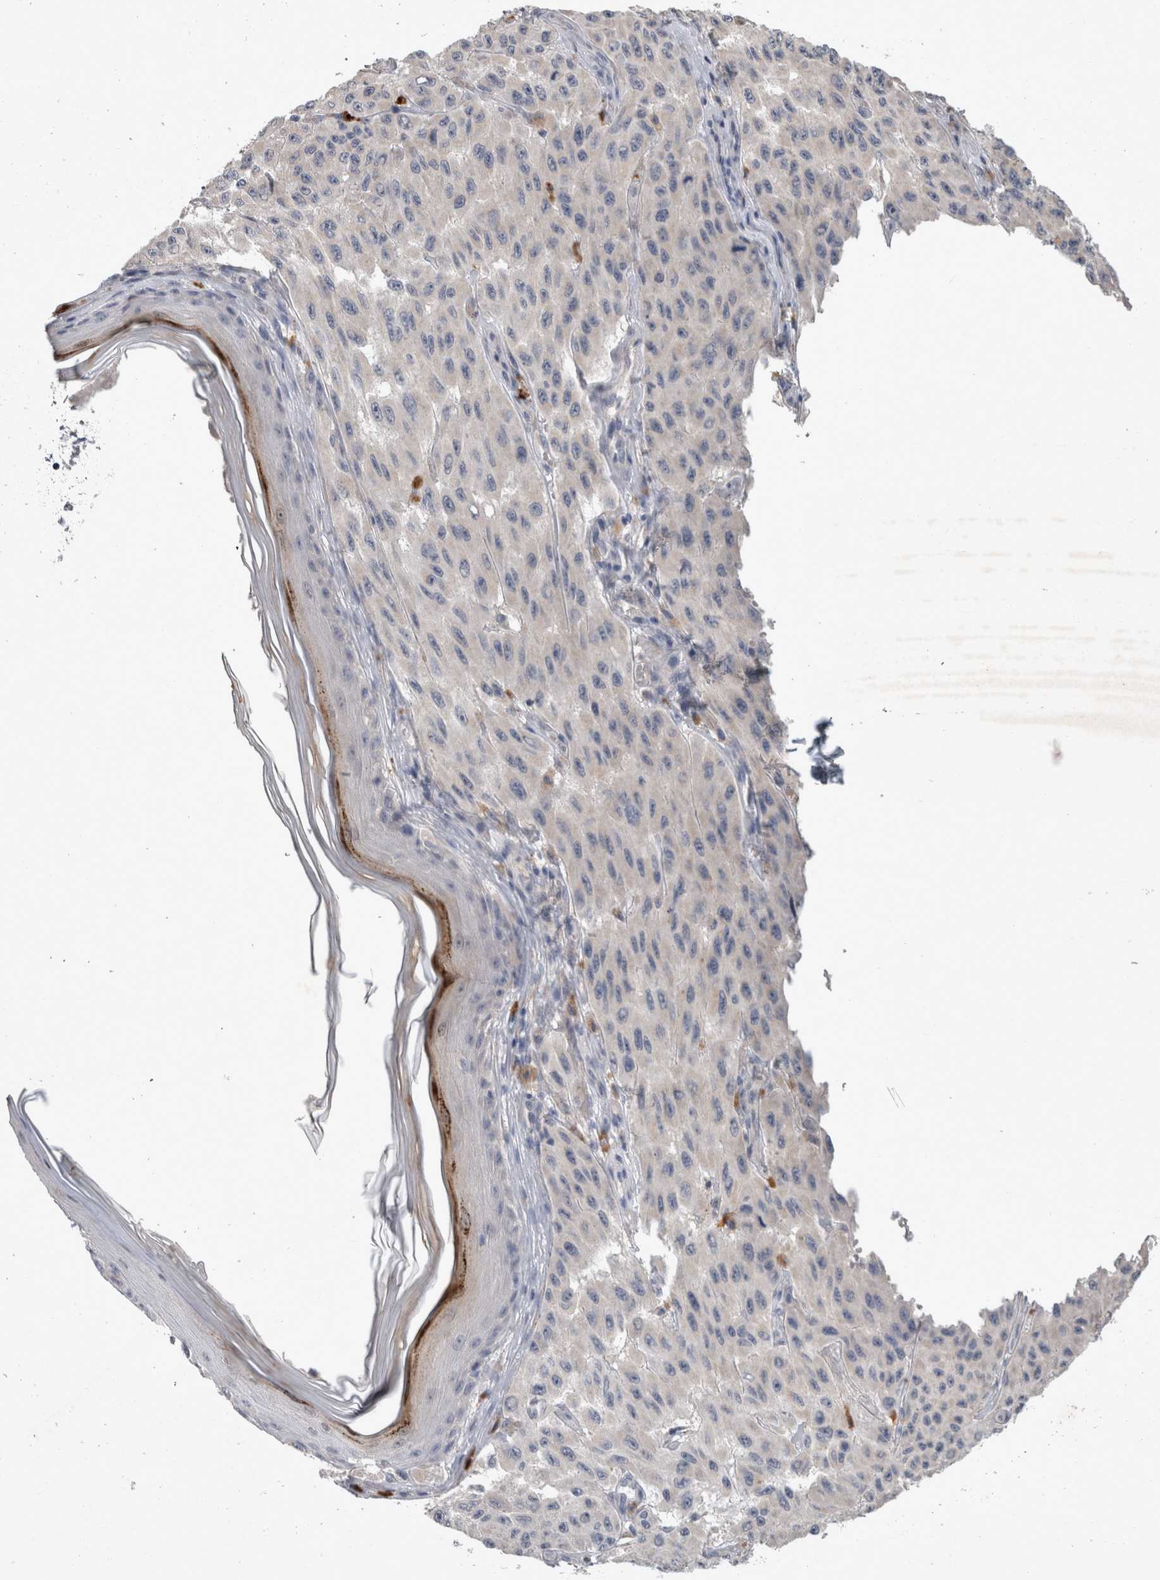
{"staining": {"intensity": "negative", "quantity": "none", "location": "none"}, "tissue": "melanoma", "cell_type": "Tumor cells", "image_type": "cancer", "snomed": [{"axis": "morphology", "description": "Malignant melanoma, NOS"}, {"axis": "topography", "description": "Skin"}], "caption": "DAB immunohistochemical staining of human malignant melanoma exhibits no significant positivity in tumor cells.", "gene": "SLC22A11", "patient": {"sex": "male", "age": 30}}